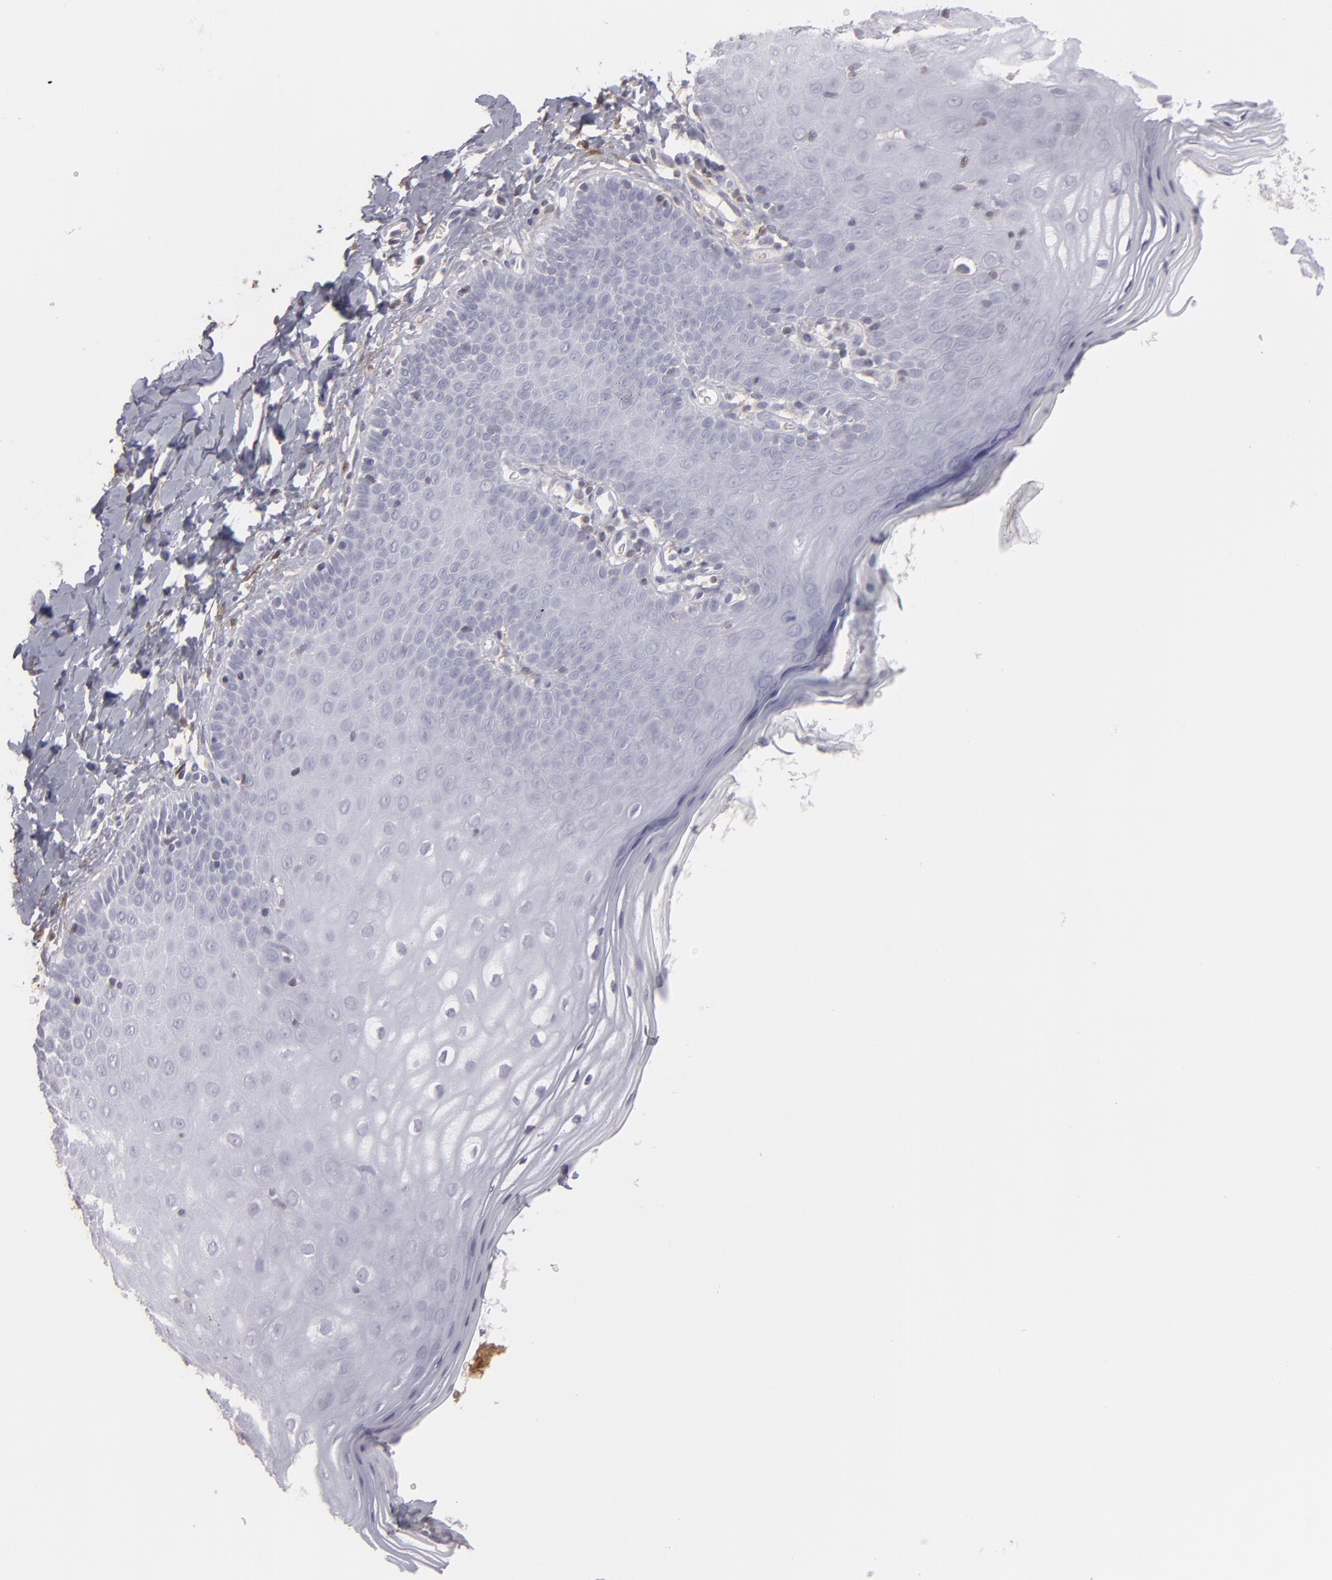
{"staining": {"intensity": "negative", "quantity": "none", "location": "none"}, "tissue": "vagina", "cell_type": "Squamous epithelial cells", "image_type": "normal", "snomed": [{"axis": "morphology", "description": "Normal tissue, NOS"}, {"axis": "topography", "description": "Vagina"}], "caption": "DAB (3,3'-diaminobenzidine) immunohistochemical staining of unremarkable human vagina demonstrates no significant positivity in squamous epithelial cells.", "gene": "SEMA3G", "patient": {"sex": "female", "age": 55}}